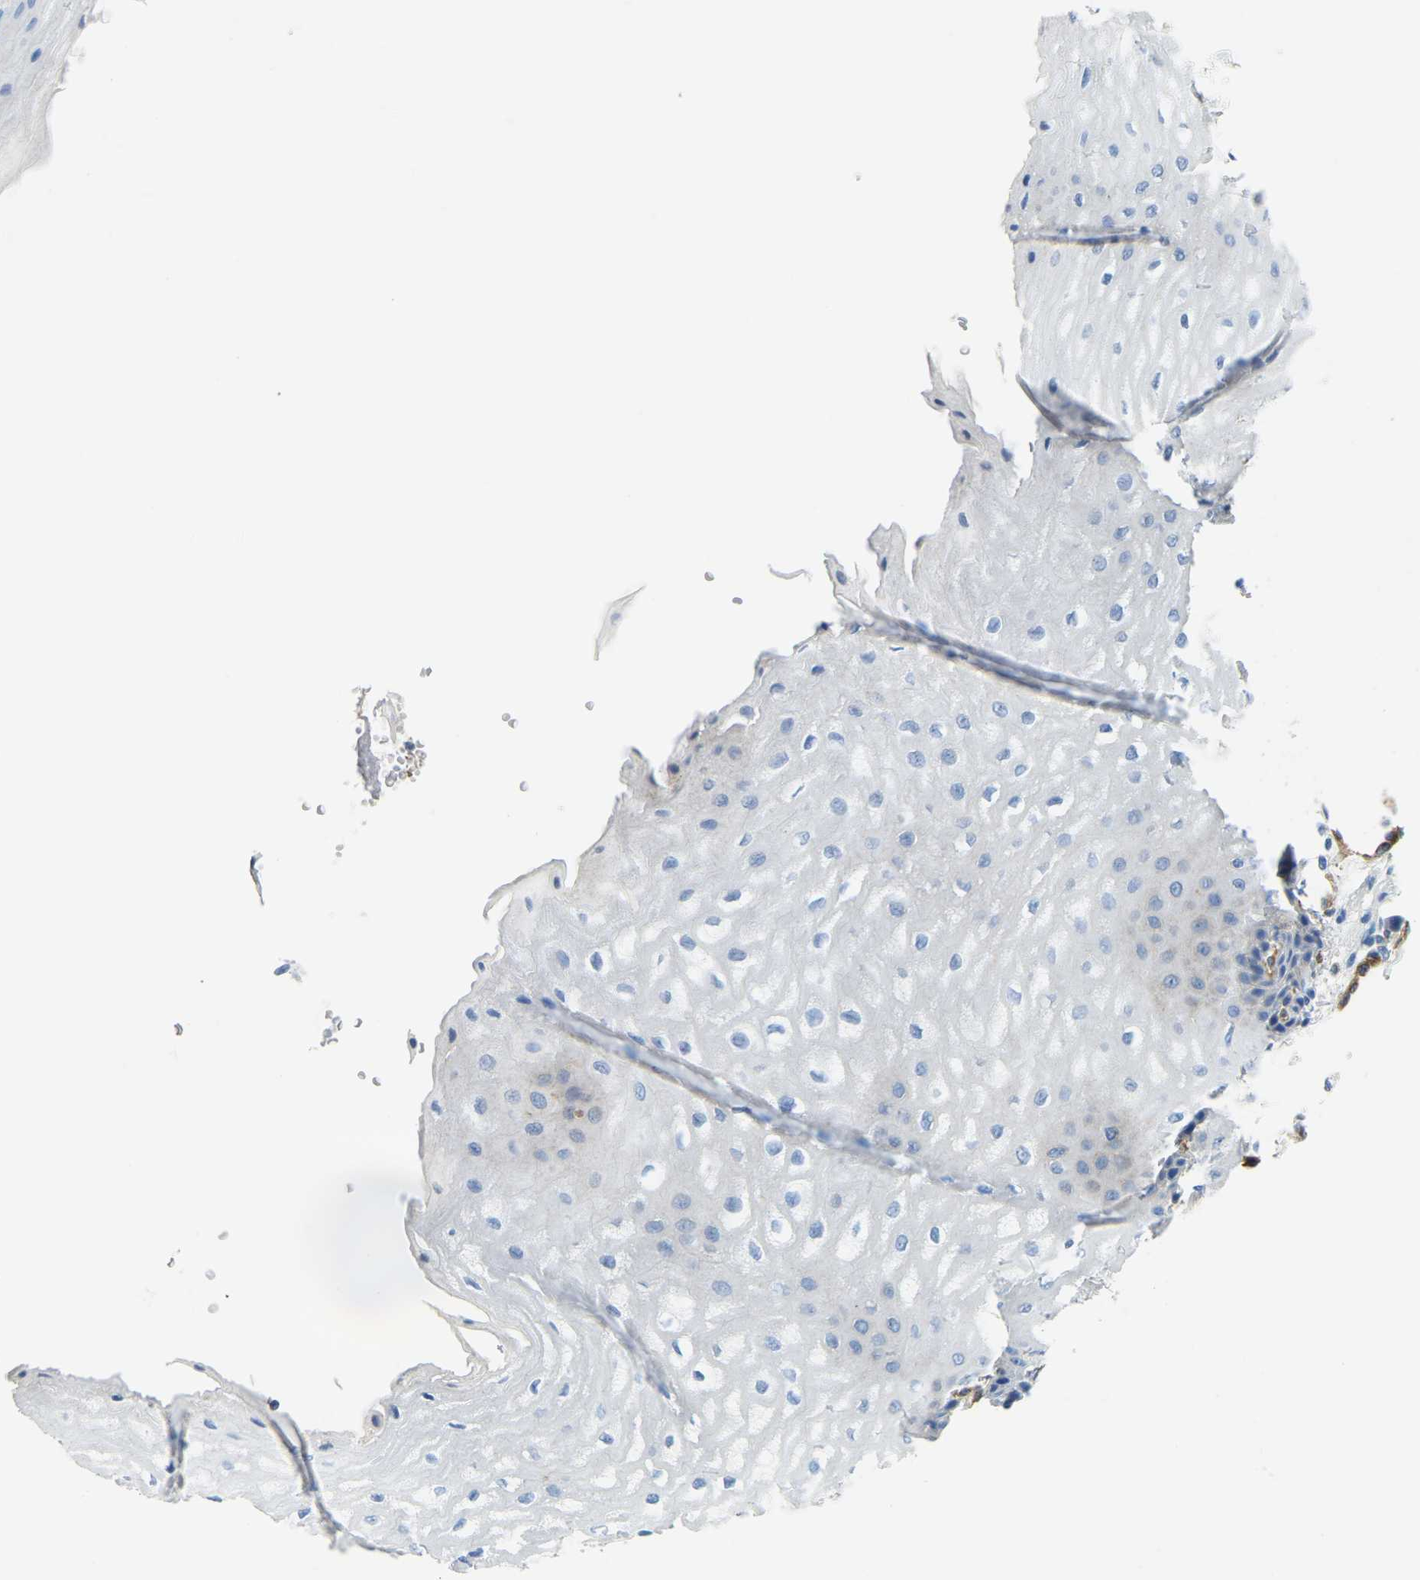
{"staining": {"intensity": "weak", "quantity": "<25%", "location": "cytoplasmic/membranous"}, "tissue": "esophagus", "cell_type": "Squamous epithelial cells", "image_type": "normal", "snomed": [{"axis": "morphology", "description": "Normal tissue, NOS"}, {"axis": "topography", "description": "Esophagus"}], "caption": "Photomicrograph shows no significant protein expression in squamous epithelial cells of benign esophagus.", "gene": "MYL3", "patient": {"sex": "male", "age": 54}}